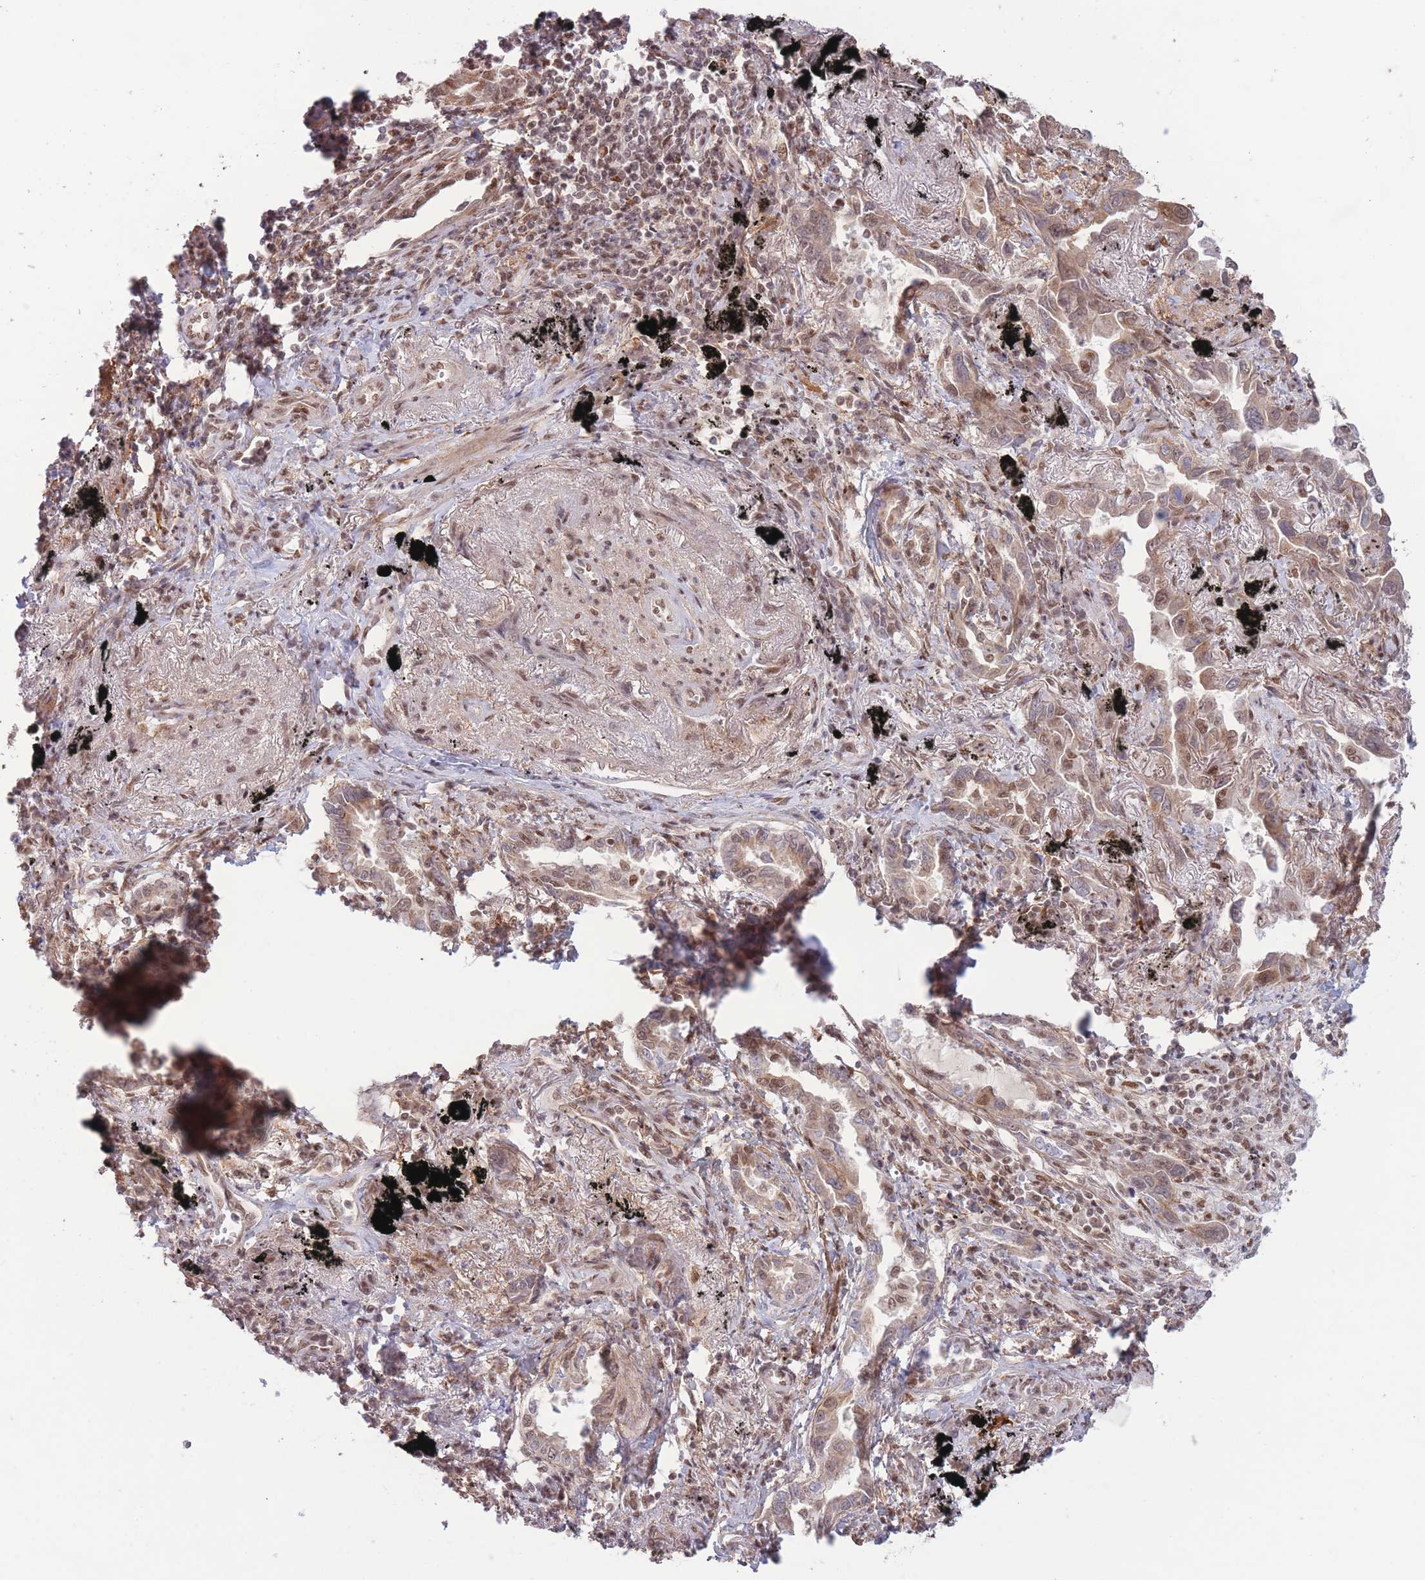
{"staining": {"intensity": "moderate", "quantity": ">75%", "location": "nuclear"}, "tissue": "lung cancer", "cell_type": "Tumor cells", "image_type": "cancer", "snomed": [{"axis": "morphology", "description": "Adenocarcinoma, NOS"}, {"axis": "topography", "description": "Lung"}], "caption": "IHC image of human lung cancer (adenocarcinoma) stained for a protein (brown), which exhibits medium levels of moderate nuclear staining in about >75% of tumor cells.", "gene": "CARD8", "patient": {"sex": "male", "age": 67}}